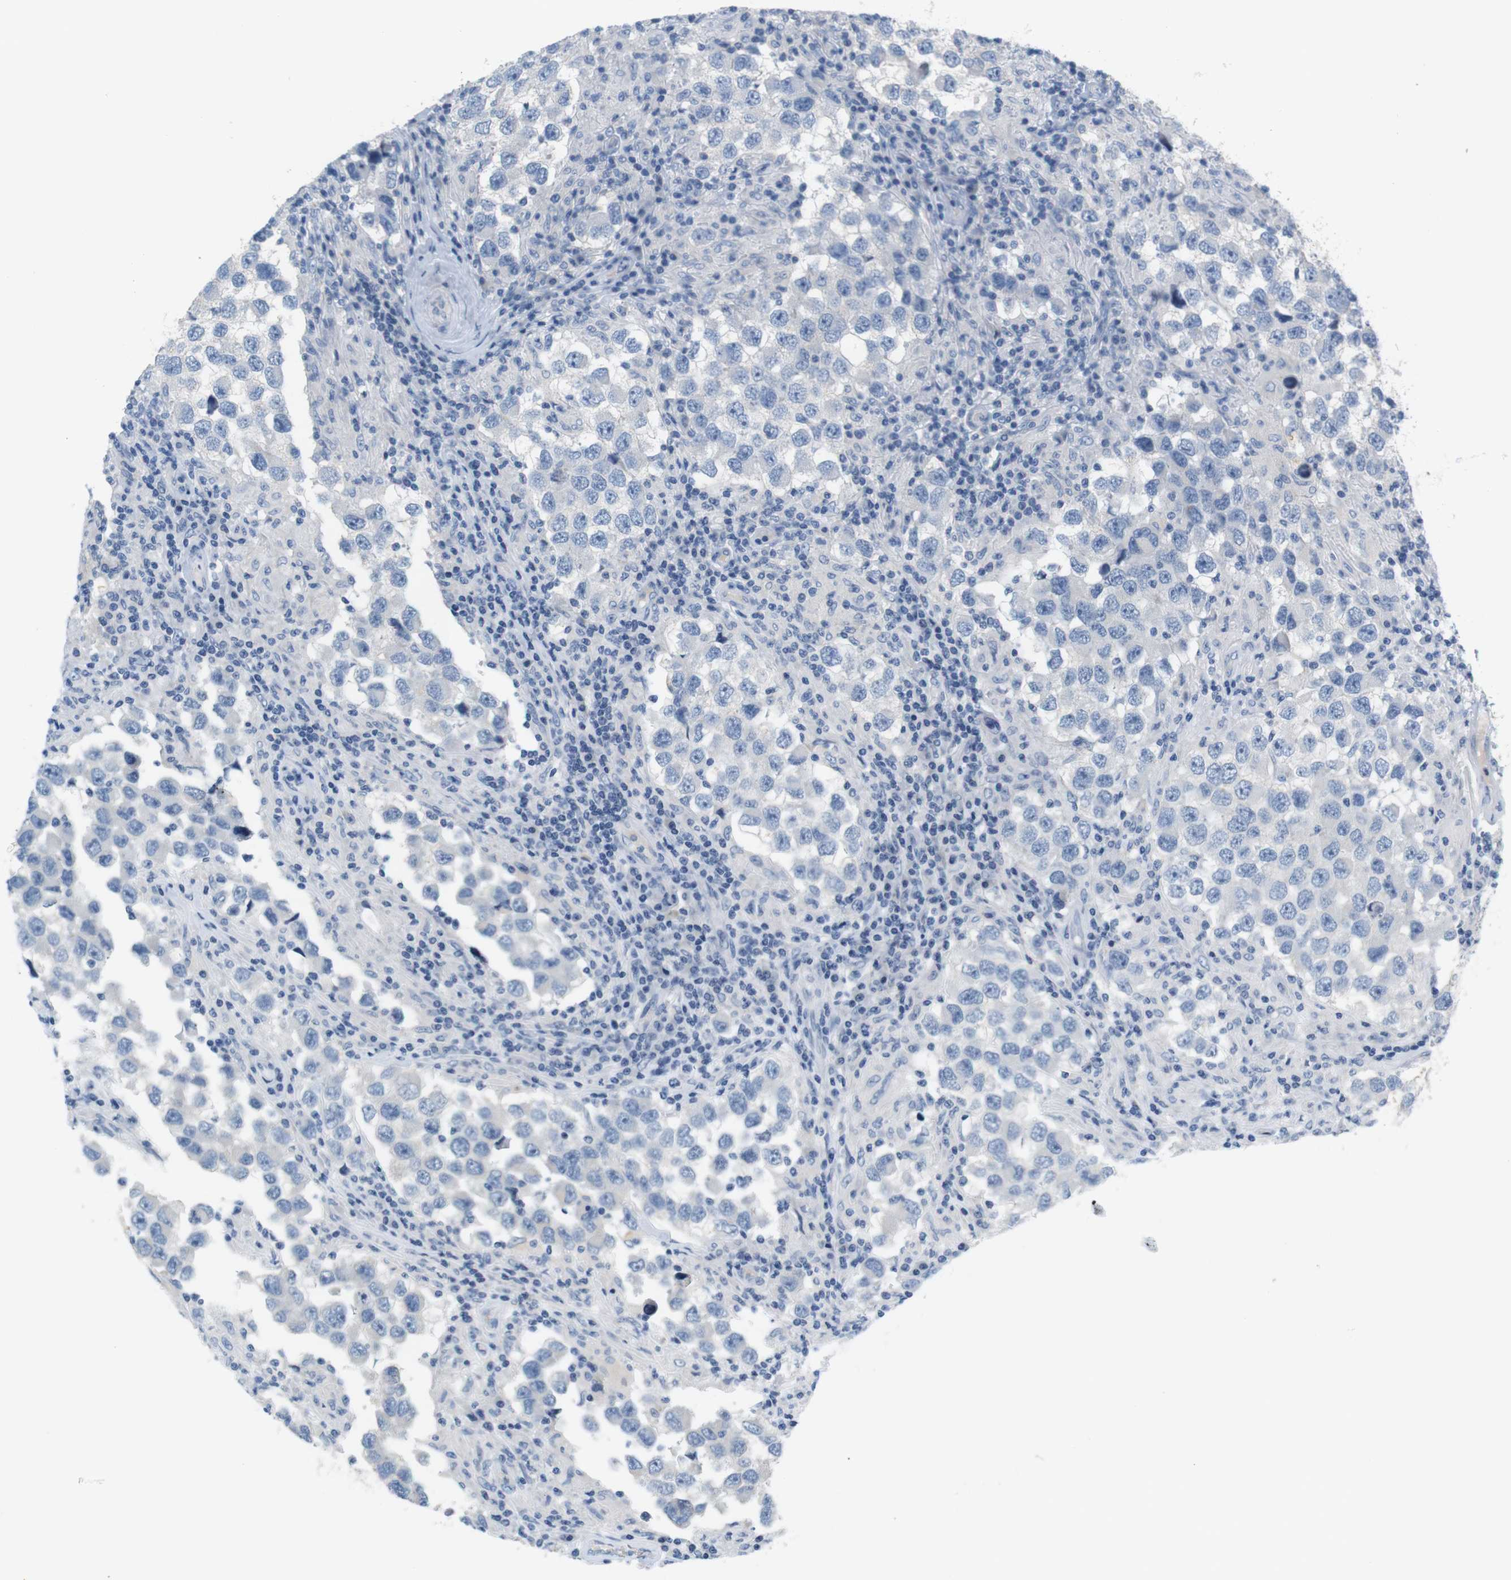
{"staining": {"intensity": "negative", "quantity": "none", "location": "none"}, "tissue": "testis cancer", "cell_type": "Tumor cells", "image_type": "cancer", "snomed": [{"axis": "morphology", "description": "Carcinoma, Embryonal, NOS"}, {"axis": "topography", "description": "Testis"}], "caption": "IHC micrograph of human embryonal carcinoma (testis) stained for a protein (brown), which exhibits no staining in tumor cells. (DAB immunohistochemistry with hematoxylin counter stain).", "gene": "LRRK2", "patient": {"sex": "male", "age": 21}}